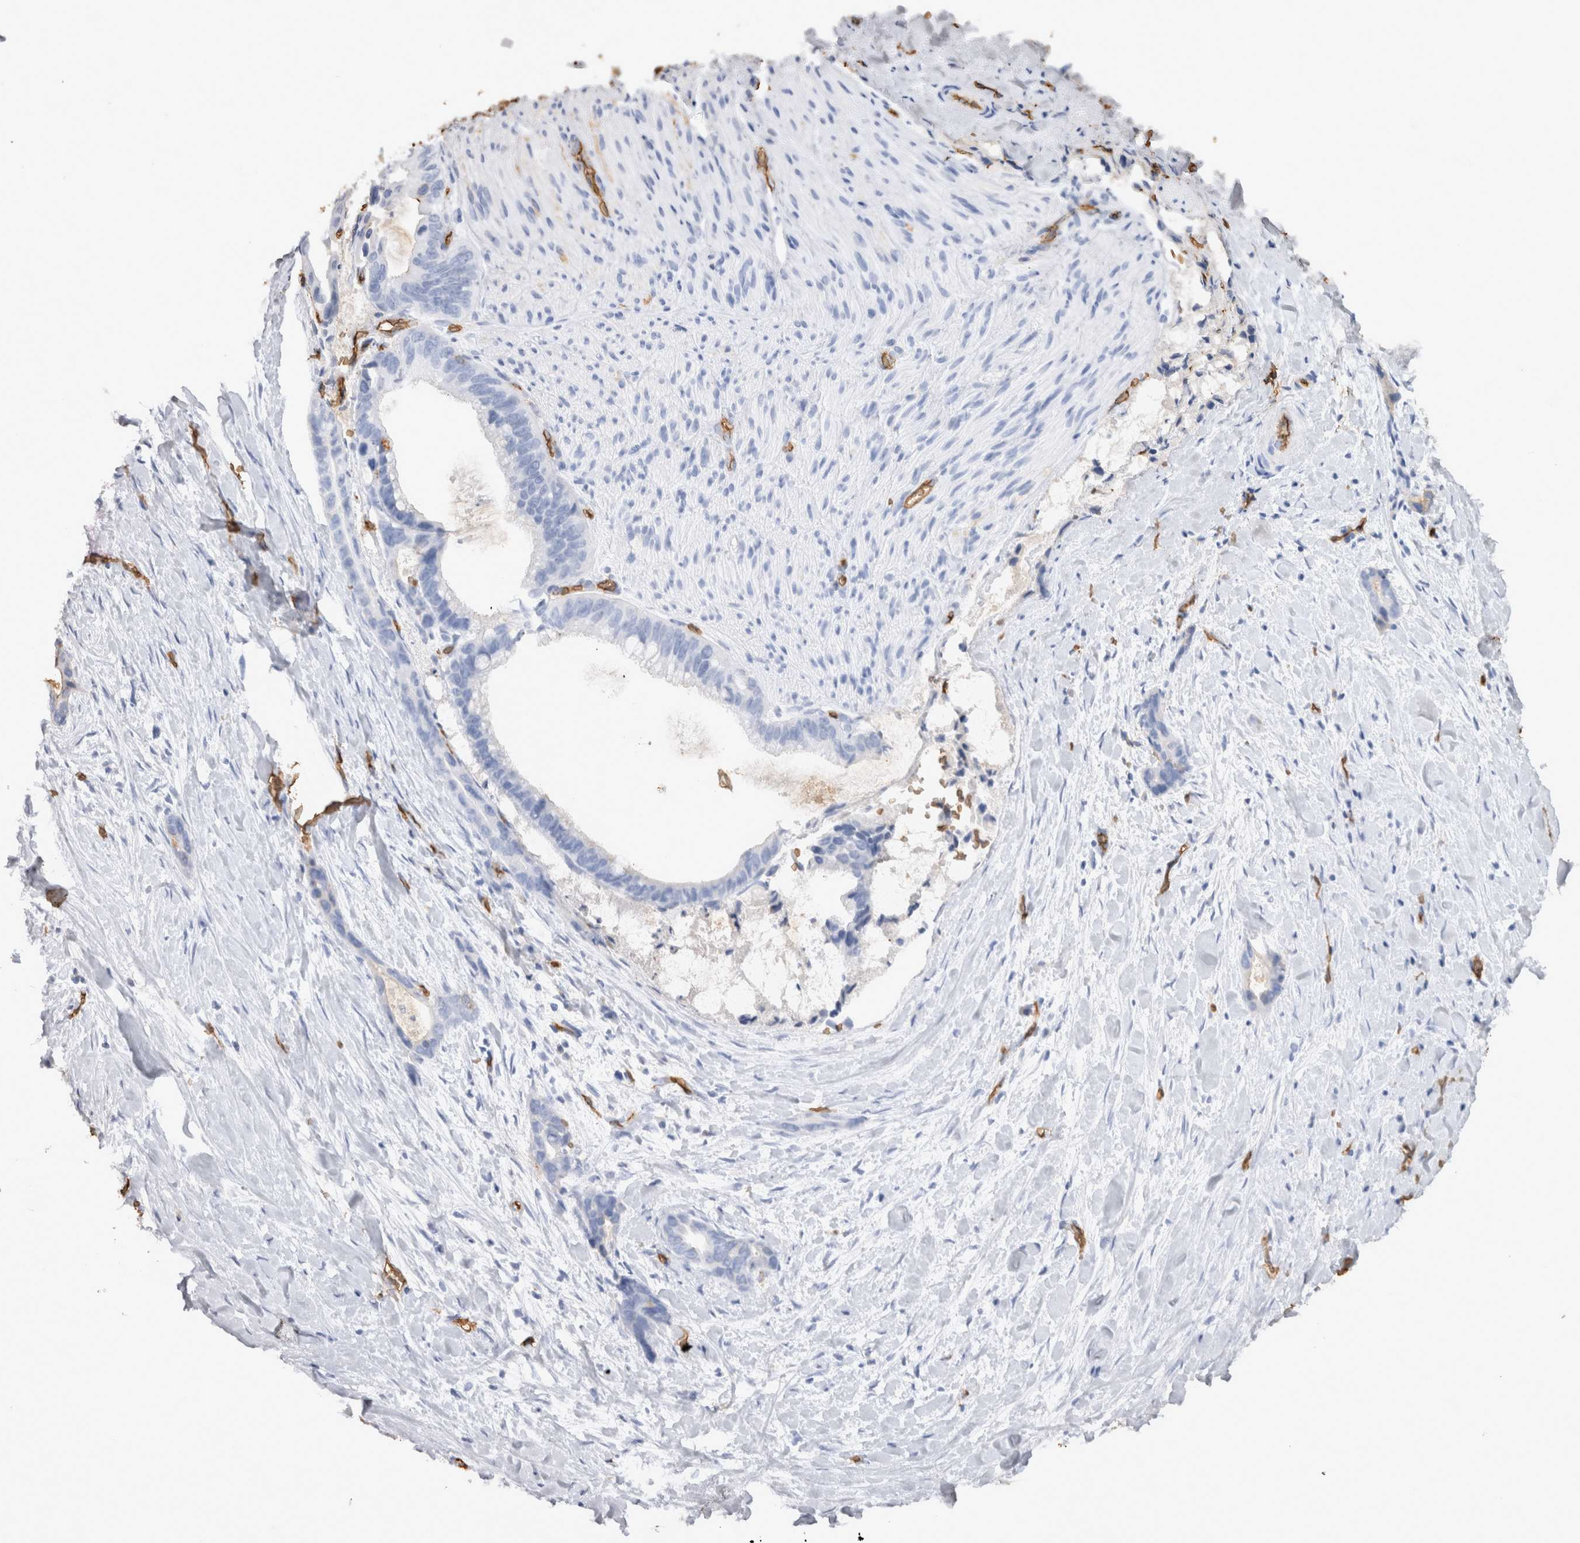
{"staining": {"intensity": "negative", "quantity": "none", "location": "none"}, "tissue": "liver cancer", "cell_type": "Tumor cells", "image_type": "cancer", "snomed": [{"axis": "morphology", "description": "Cholangiocarcinoma"}, {"axis": "topography", "description": "Liver"}], "caption": "Immunohistochemistry (IHC) of human liver cancer (cholangiocarcinoma) shows no positivity in tumor cells.", "gene": "IL17RC", "patient": {"sex": "female", "age": 55}}